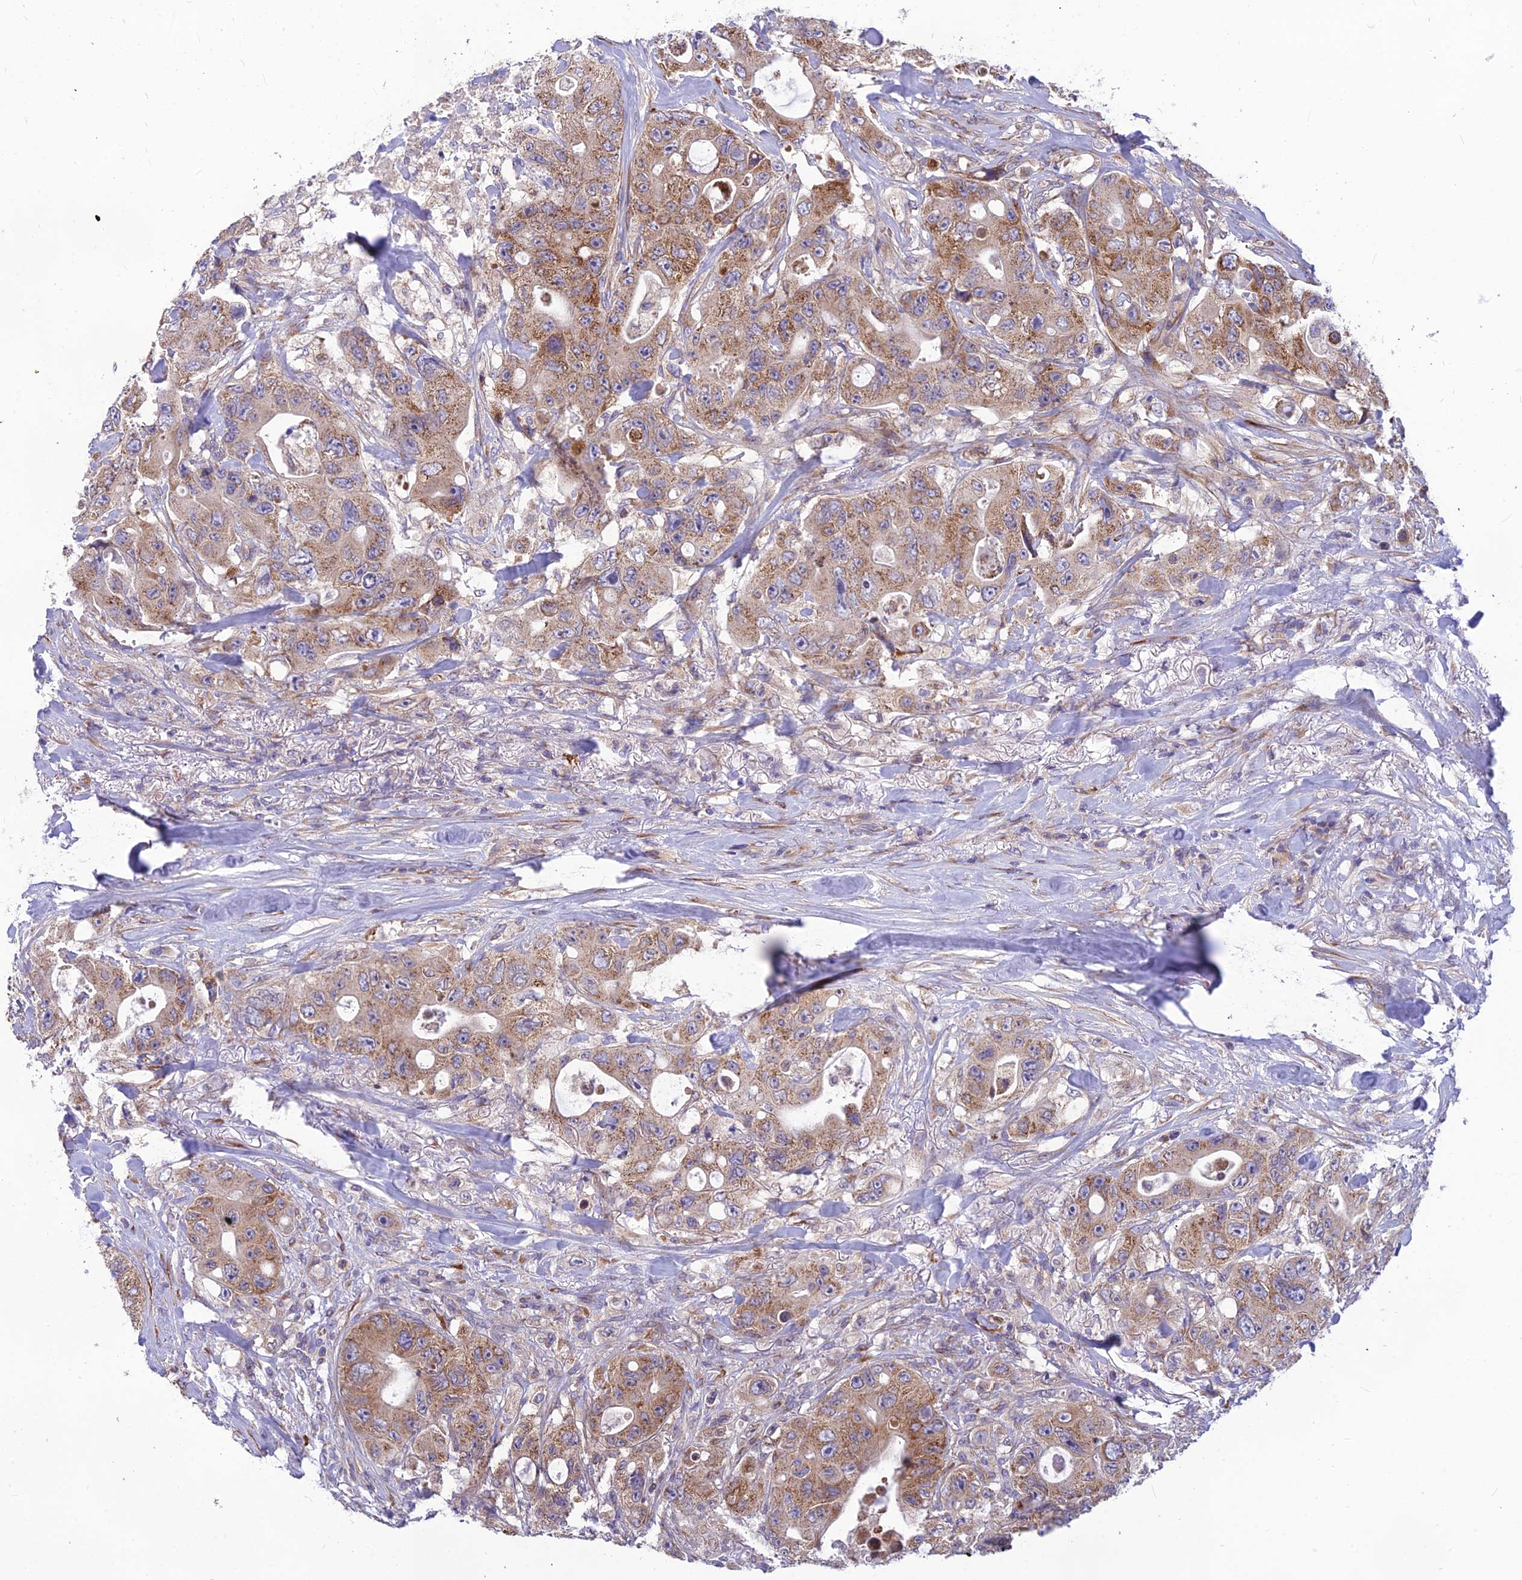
{"staining": {"intensity": "strong", "quantity": "25%-75%", "location": "cytoplasmic/membranous"}, "tissue": "colorectal cancer", "cell_type": "Tumor cells", "image_type": "cancer", "snomed": [{"axis": "morphology", "description": "Adenocarcinoma, NOS"}, {"axis": "topography", "description": "Colon"}], "caption": "Tumor cells display strong cytoplasmic/membranous expression in approximately 25%-75% of cells in colorectal cancer (adenocarcinoma). (DAB IHC, brown staining for protein, blue staining for nuclei).", "gene": "PTCD2", "patient": {"sex": "female", "age": 46}}